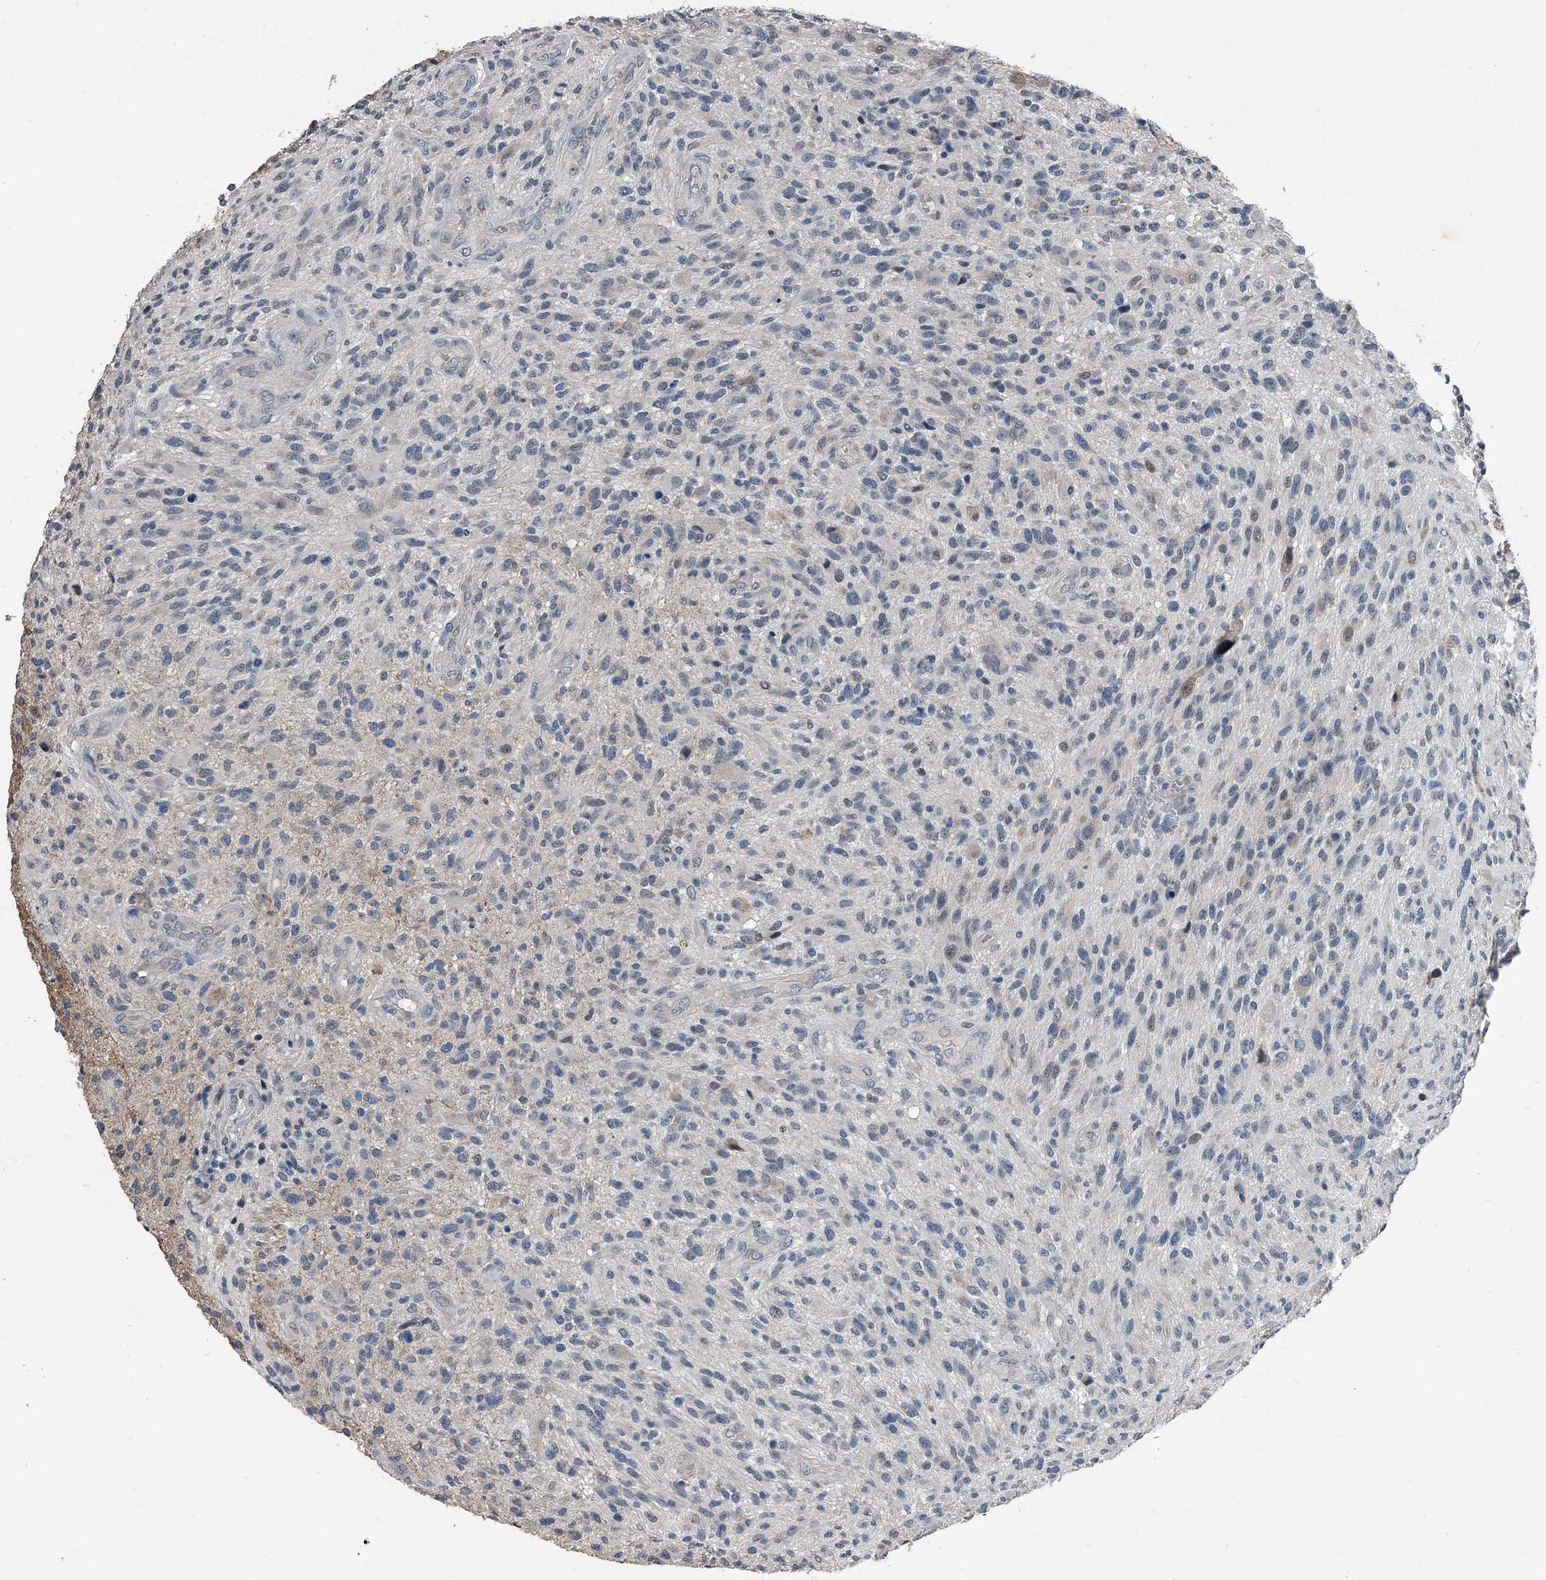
{"staining": {"intensity": "negative", "quantity": "none", "location": "none"}, "tissue": "glioma", "cell_type": "Tumor cells", "image_type": "cancer", "snomed": [{"axis": "morphology", "description": "Glioma, malignant, High grade"}, {"axis": "topography", "description": "Brain"}], "caption": "DAB immunohistochemical staining of human glioma demonstrates no significant positivity in tumor cells.", "gene": "PHACTR1", "patient": {"sex": "male", "age": 47}}